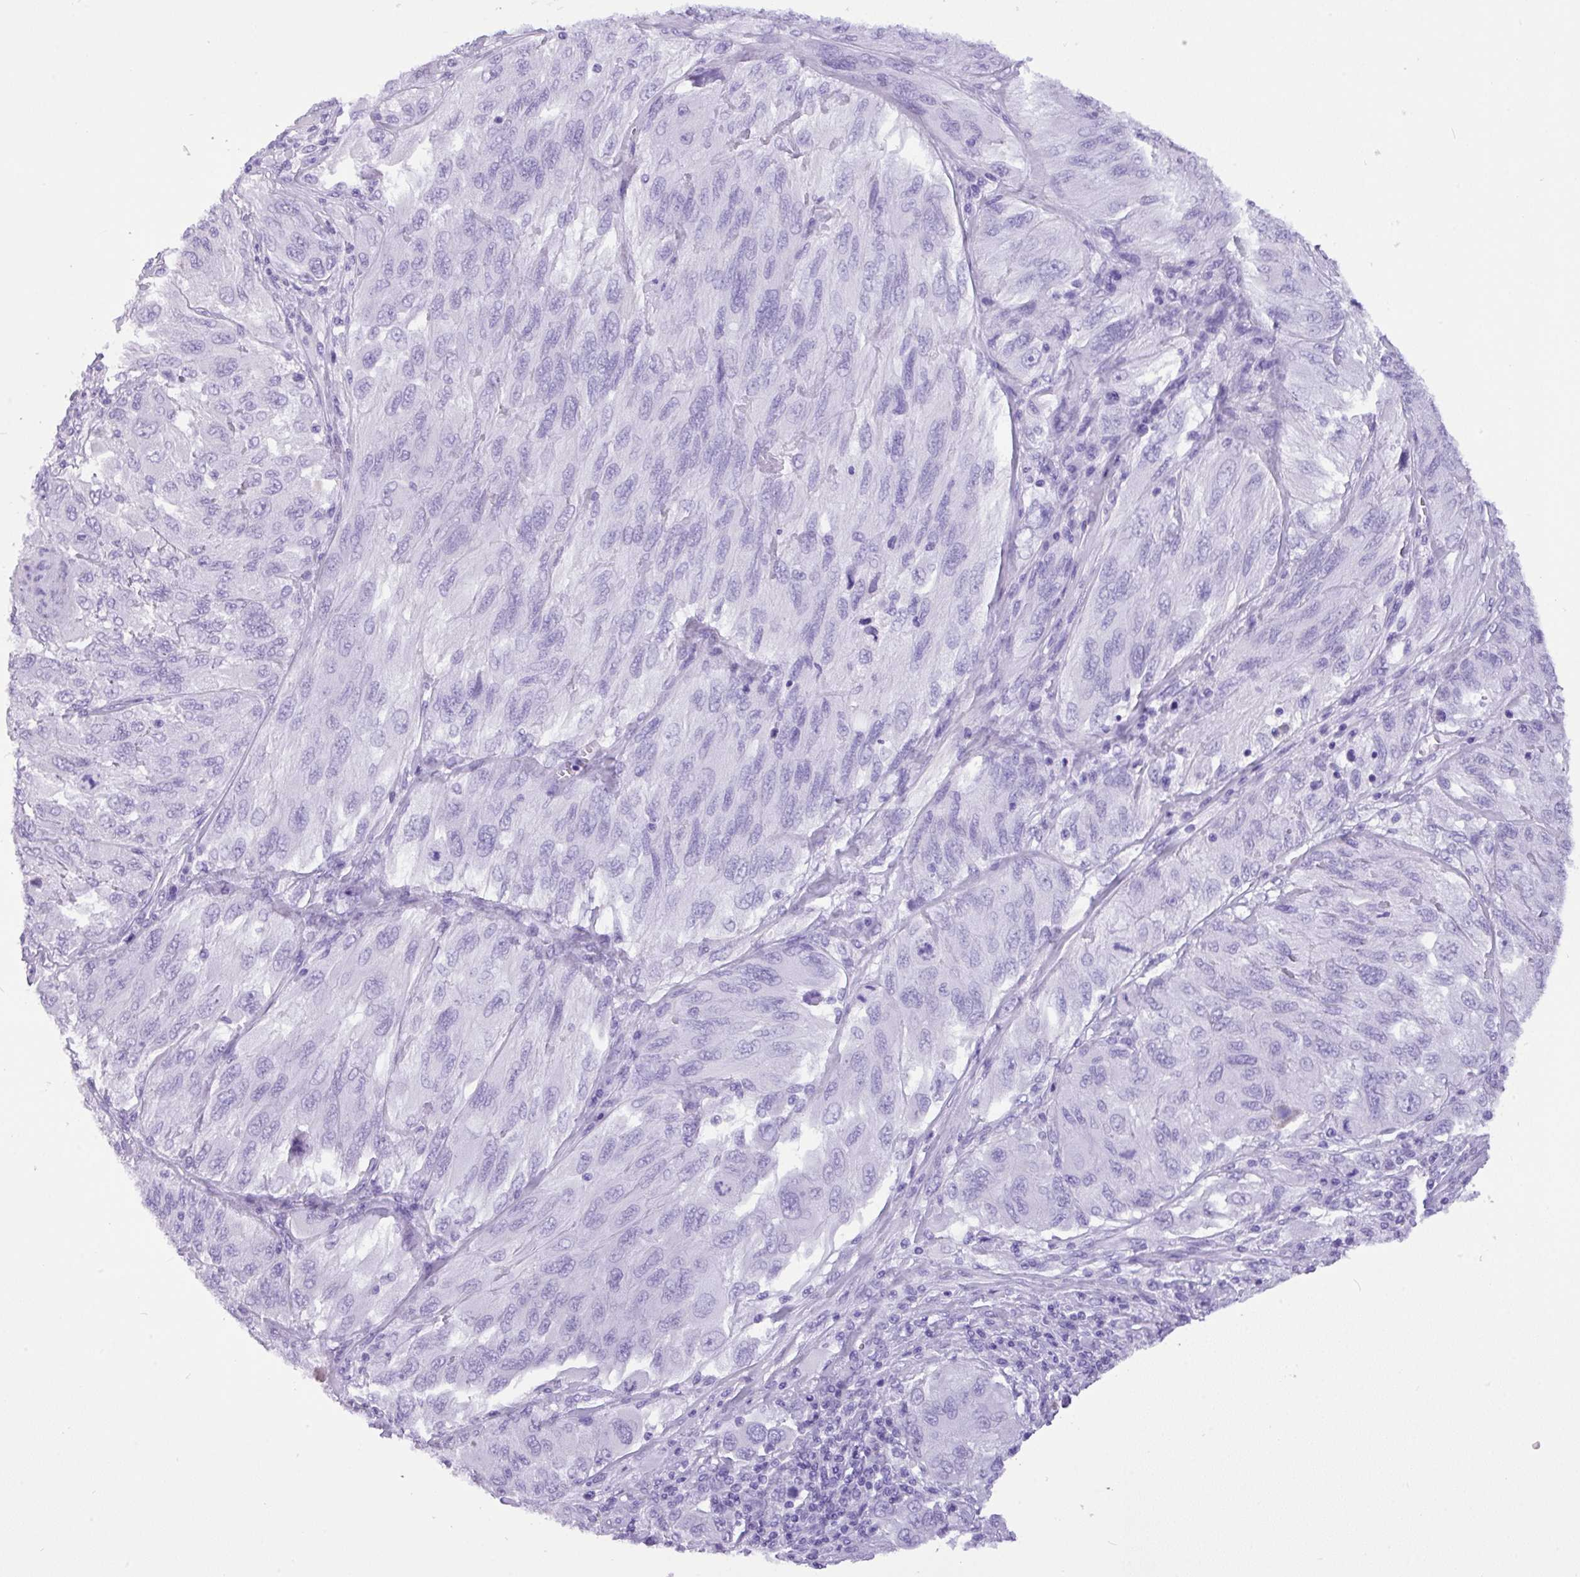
{"staining": {"intensity": "negative", "quantity": "none", "location": "none"}, "tissue": "melanoma", "cell_type": "Tumor cells", "image_type": "cancer", "snomed": [{"axis": "morphology", "description": "Malignant melanoma, NOS"}, {"axis": "topography", "description": "Skin"}], "caption": "High magnification brightfield microscopy of malignant melanoma stained with DAB (3,3'-diaminobenzidine) (brown) and counterstained with hematoxylin (blue): tumor cells show no significant expression.", "gene": "MUC21", "patient": {"sex": "female", "age": 91}}